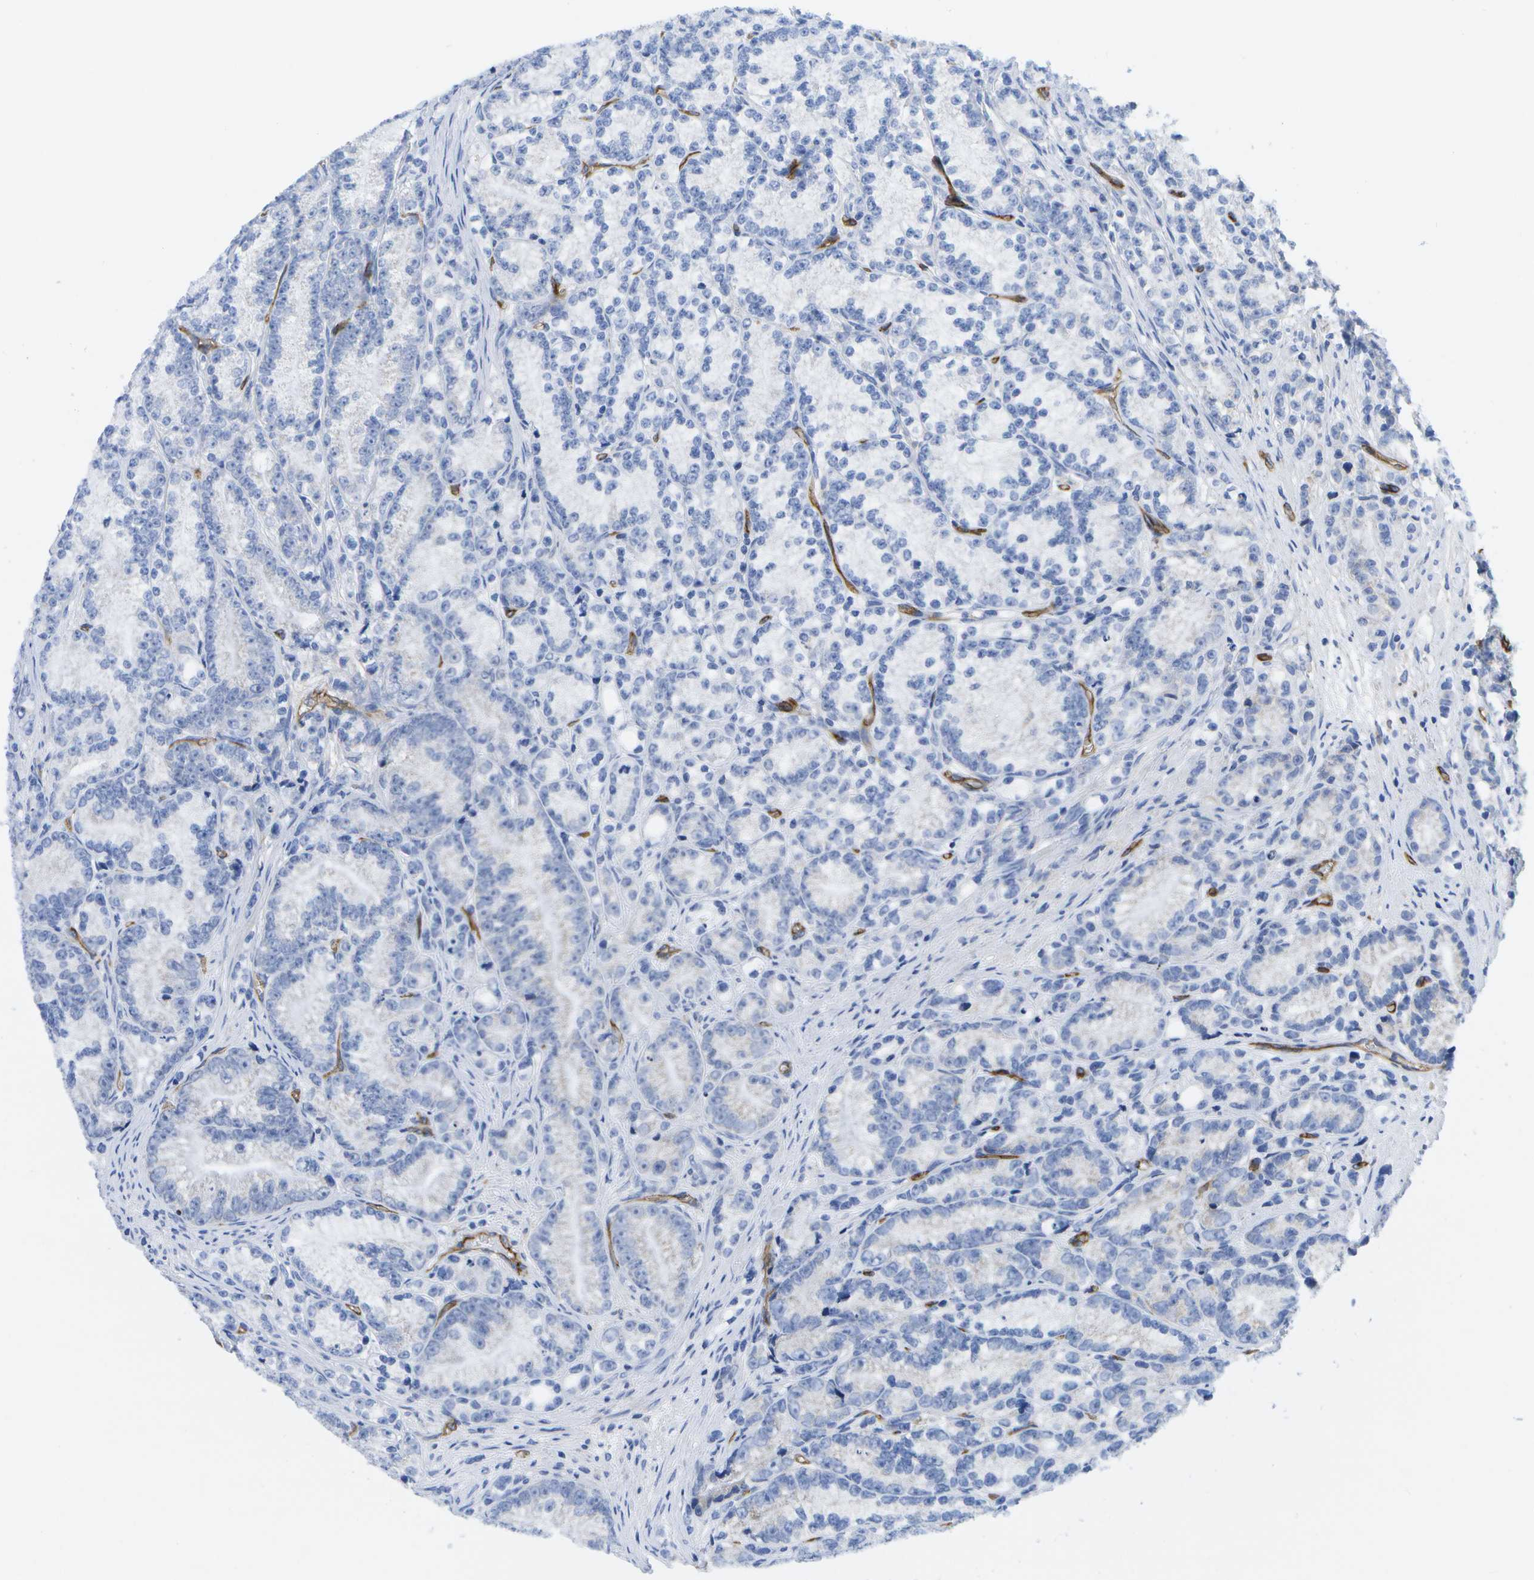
{"staining": {"intensity": "negative", "quantity": "none", "location": "none"}, "tissue": "prostate cancer", "cell_type": "Tumor cells", "image_type": "cancer", "snomed": [{"axis": "morphology", "description": "Adenocarcinoma, Low grade"}, {"axis": "topography", "description": "Prostate"}], "caption": "Immunohistochemical staining of human prostate cancer (low-grade adenocarcinoma) shows no significant positivity in tumor cells. Brightfield microscopy of IHC stained with DAB (3,3'-diaminobenzidine) (brown) and hematoxylin (blue), captured at high magnification.", "gene": "DYSF", "patient": {"sex": "male", "age": 89}}